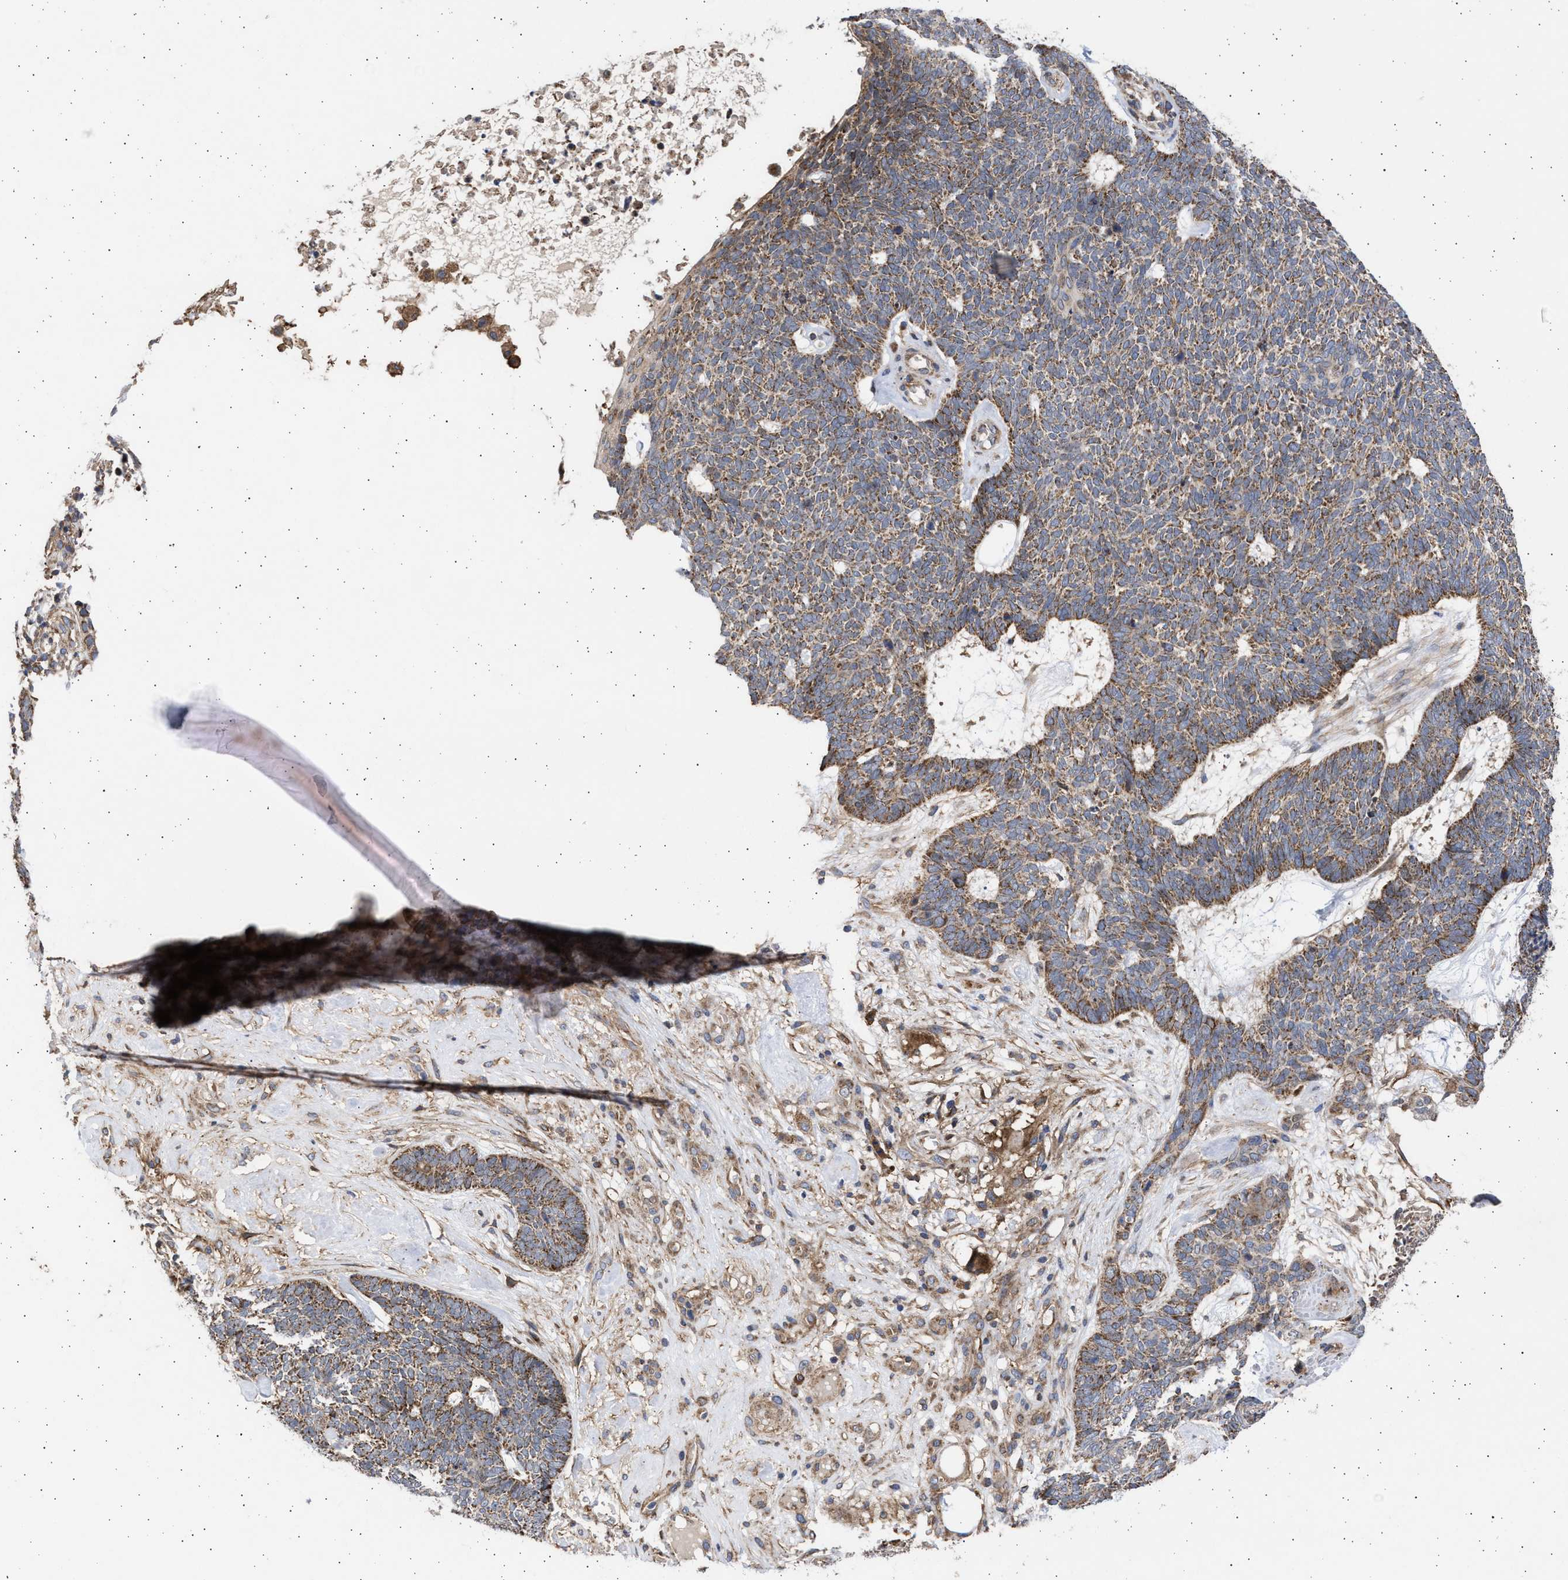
{"staining": {"intensity": "strong", "quantity": "25%-75%", "location": "cytoplasmic/membranous"}, "tissue": "skin cancer", "cell_type": "Tumor cells", "image_type": "cancer", "snomed": [{"axis": "morphology", "description": "Basal cell carcinoma"}, {"axis": "topography", "description": "Skin"}], "caption": "DAB immunohistochemical staining of skin cancer (basal cell carcinoma) reveals strong cytoplasmic/membranous protein positivity in approximately 25%-75% of tumor cells.", "gene": "TTC19", "patient": {"sex": "female", "age": 84}}